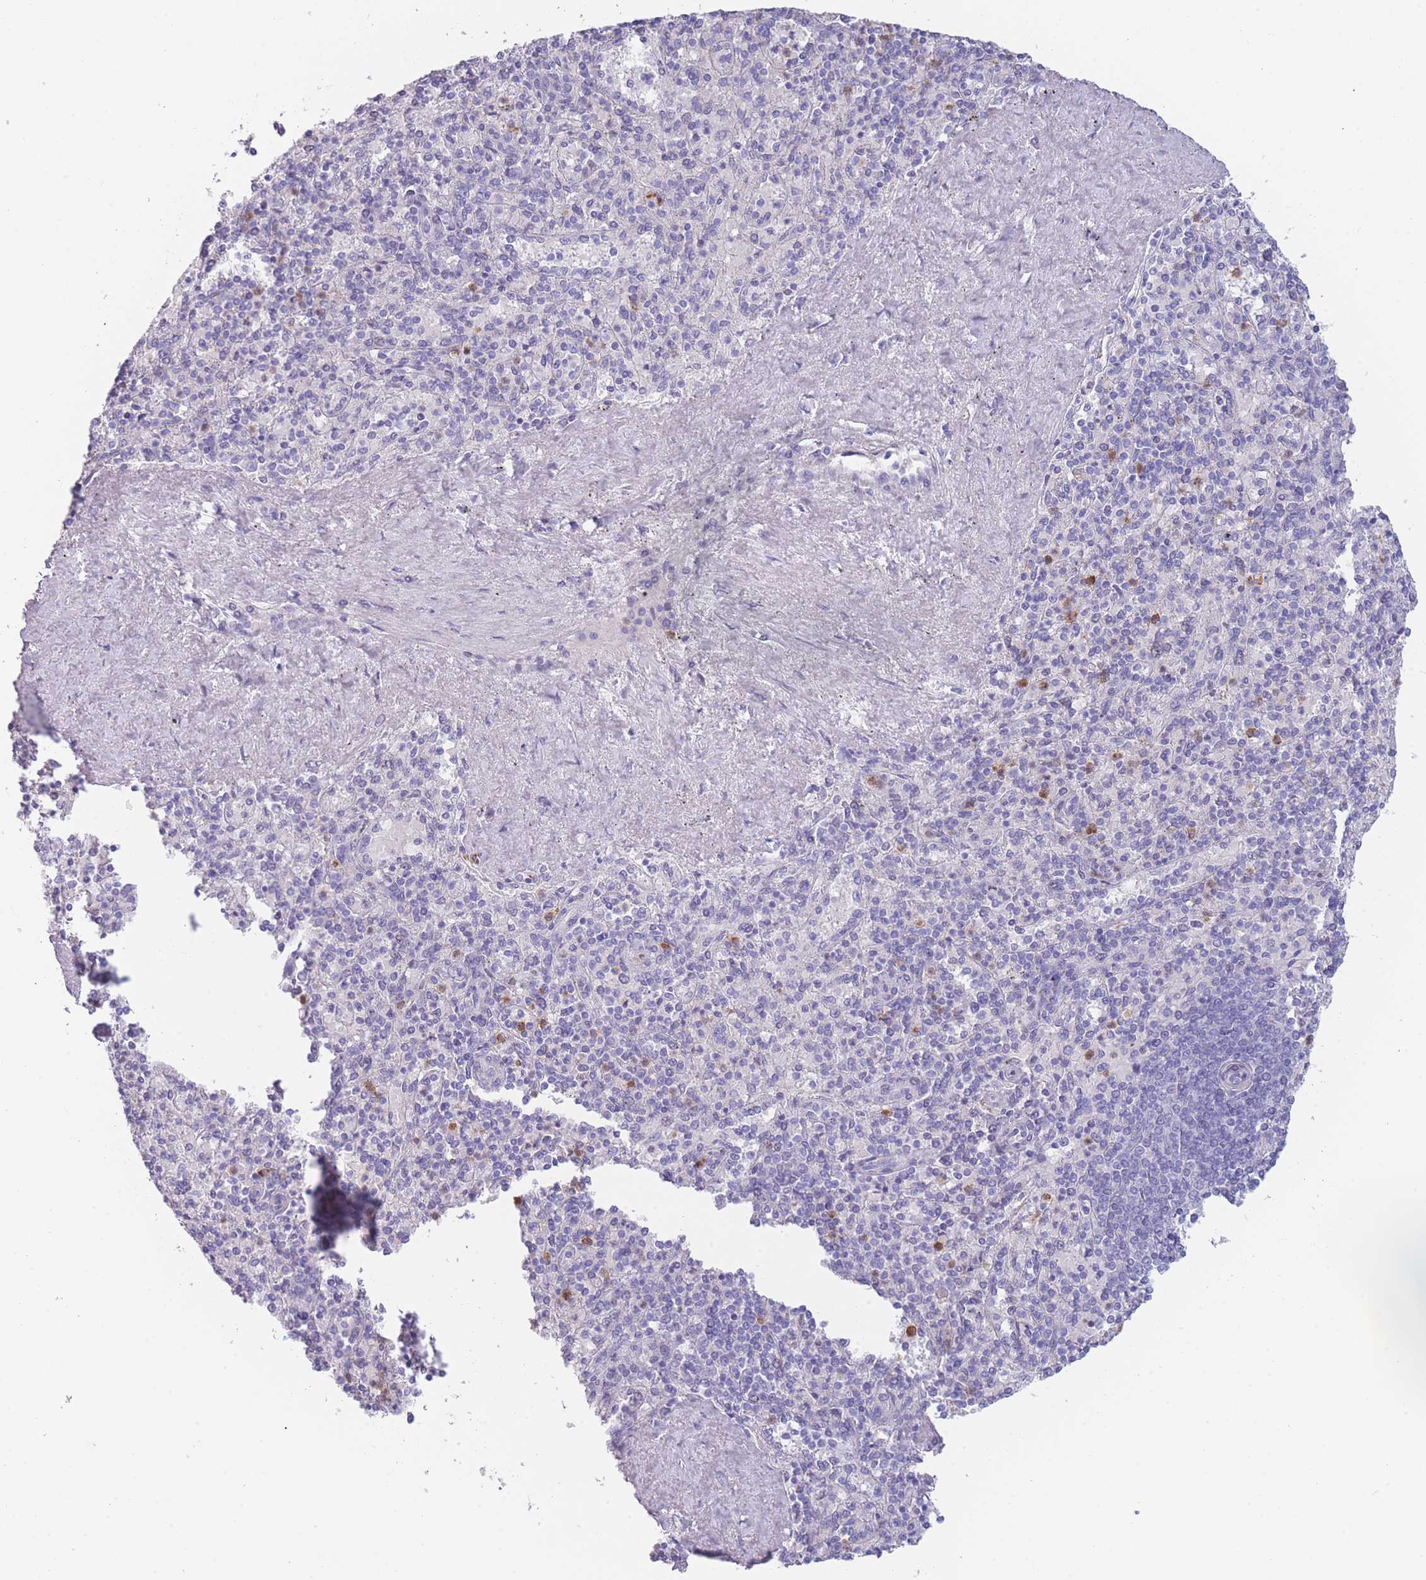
{"staining": {"intensity": "moderate", "quantity": "25%-75%", "location": "cytoplasmic/membranous"}, "tissue": "spleen", "cell_type": "Cells in red pulp", "image_type": "normal", "snomed": [{"axis": "morphology", "description": "Normal tissue, NOS"}, {"axis": "topography", "description": "Spleen"}], "caption": "IHC staining of normal spleen, which demonstrates medium levels of moderate cytoplasmic/membranous staining in approximately 25%-75% of cells in red pulp indicating moderate cytoplasmic/membranous protein expression. The staining was performed using DAB (3,3'-diaminobenzidine) (brown) for protein detection and nuclei were counterstained in hematoxylin (blue).", "gene": "ZNF627", "patient": {"sex": "male", "age": 82}}